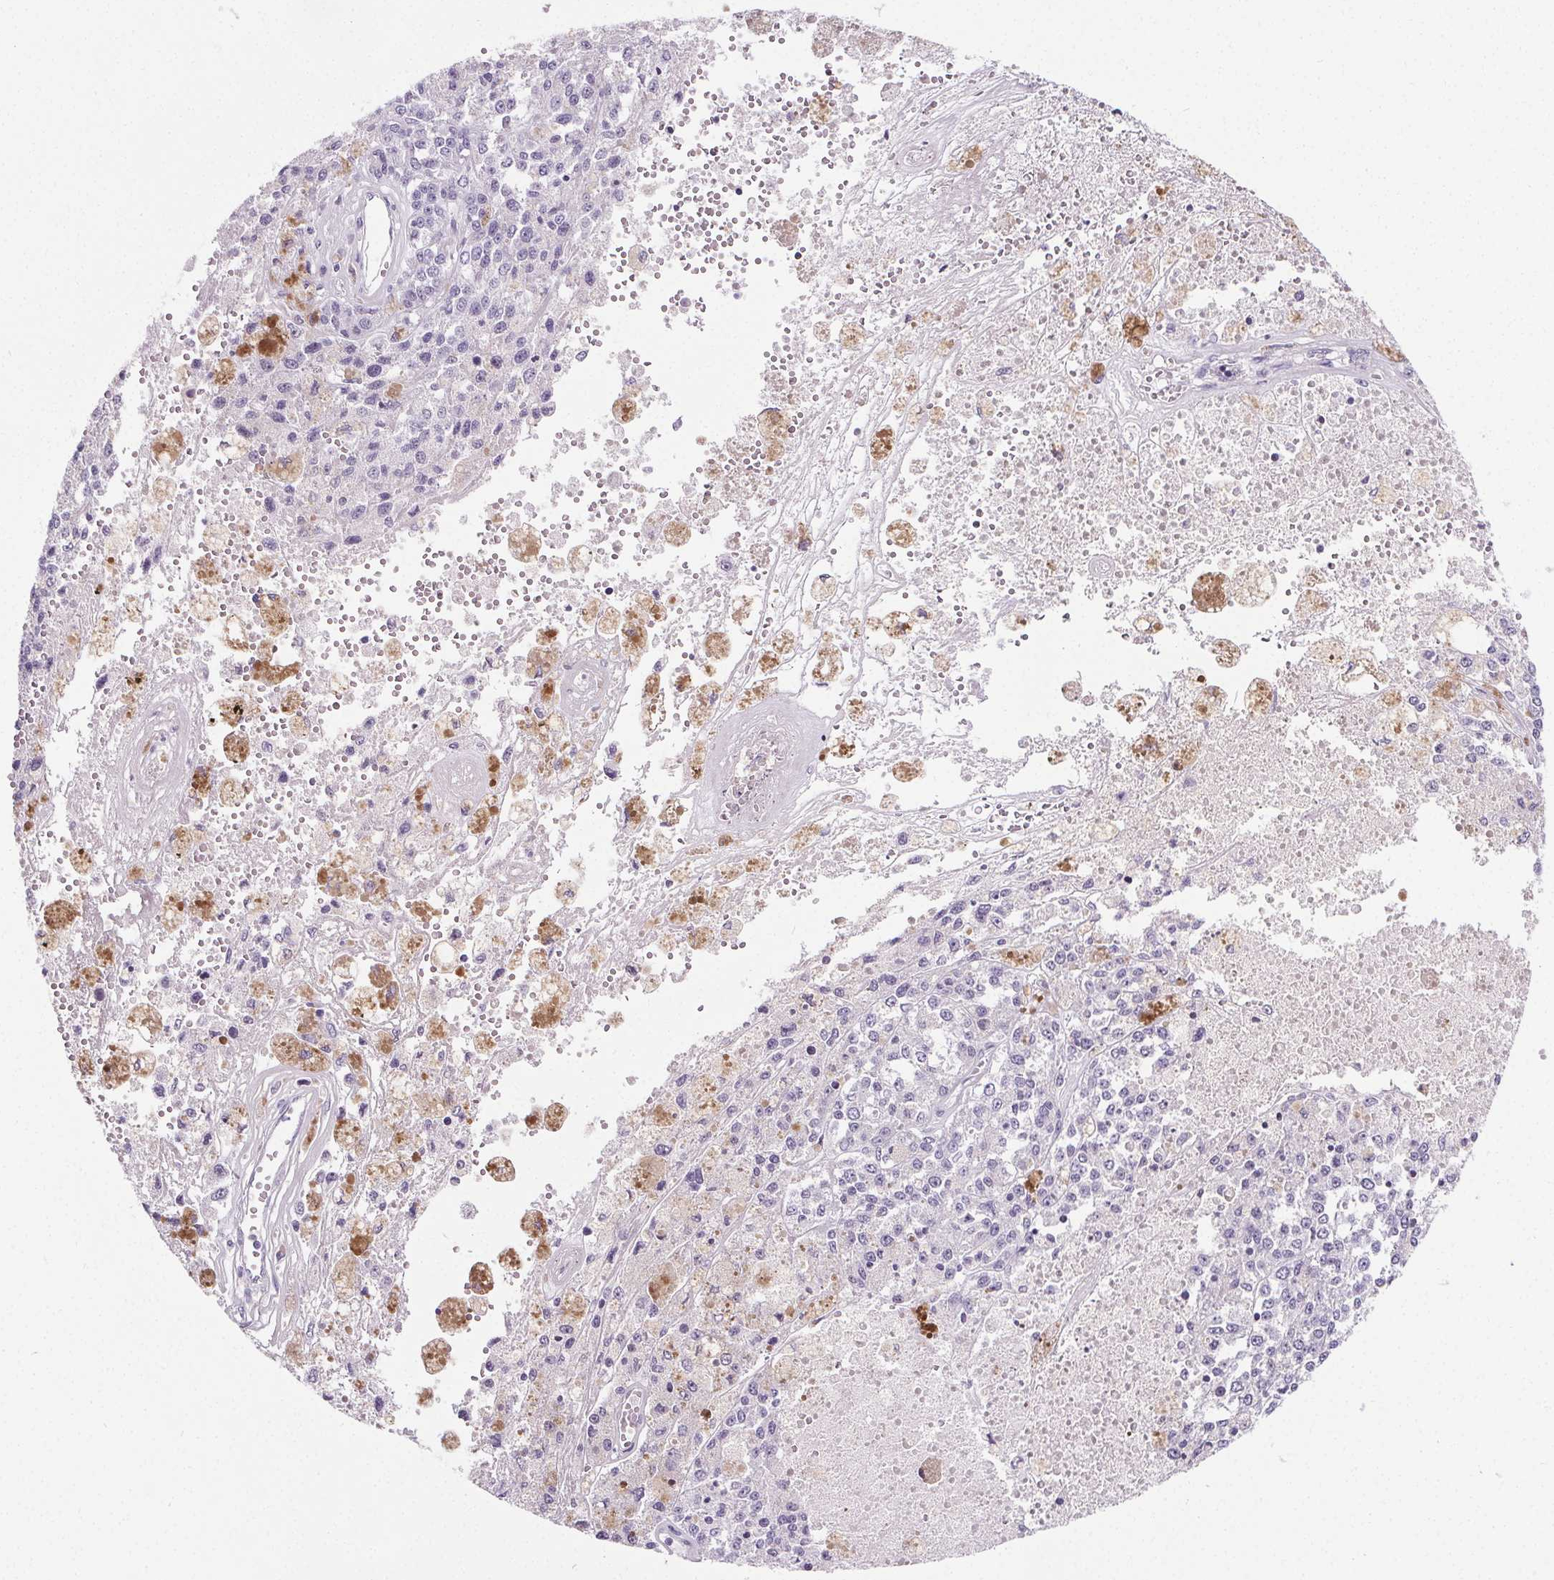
{"staining": {"intensity": "negative", "quantity": "none", "location": "none"}, "tissue": "melanoma", "cell_type": "Tumor cells", "image_type": "cancer", "snomed": [{"axis": "morphology", "description": "Malignant melanoma, Metastatic site"}, {"axis": "topography", "description": "Lymph node"}], "caption": "An immunohistochemistry photomicrograph of malignant melanoma (metastatic site) is shown. There is no staining in tumor cells of malignant melanoma (metastatic site).", "gene": "ELAVL2", "patient": {"sex": "female", "age": 64}}